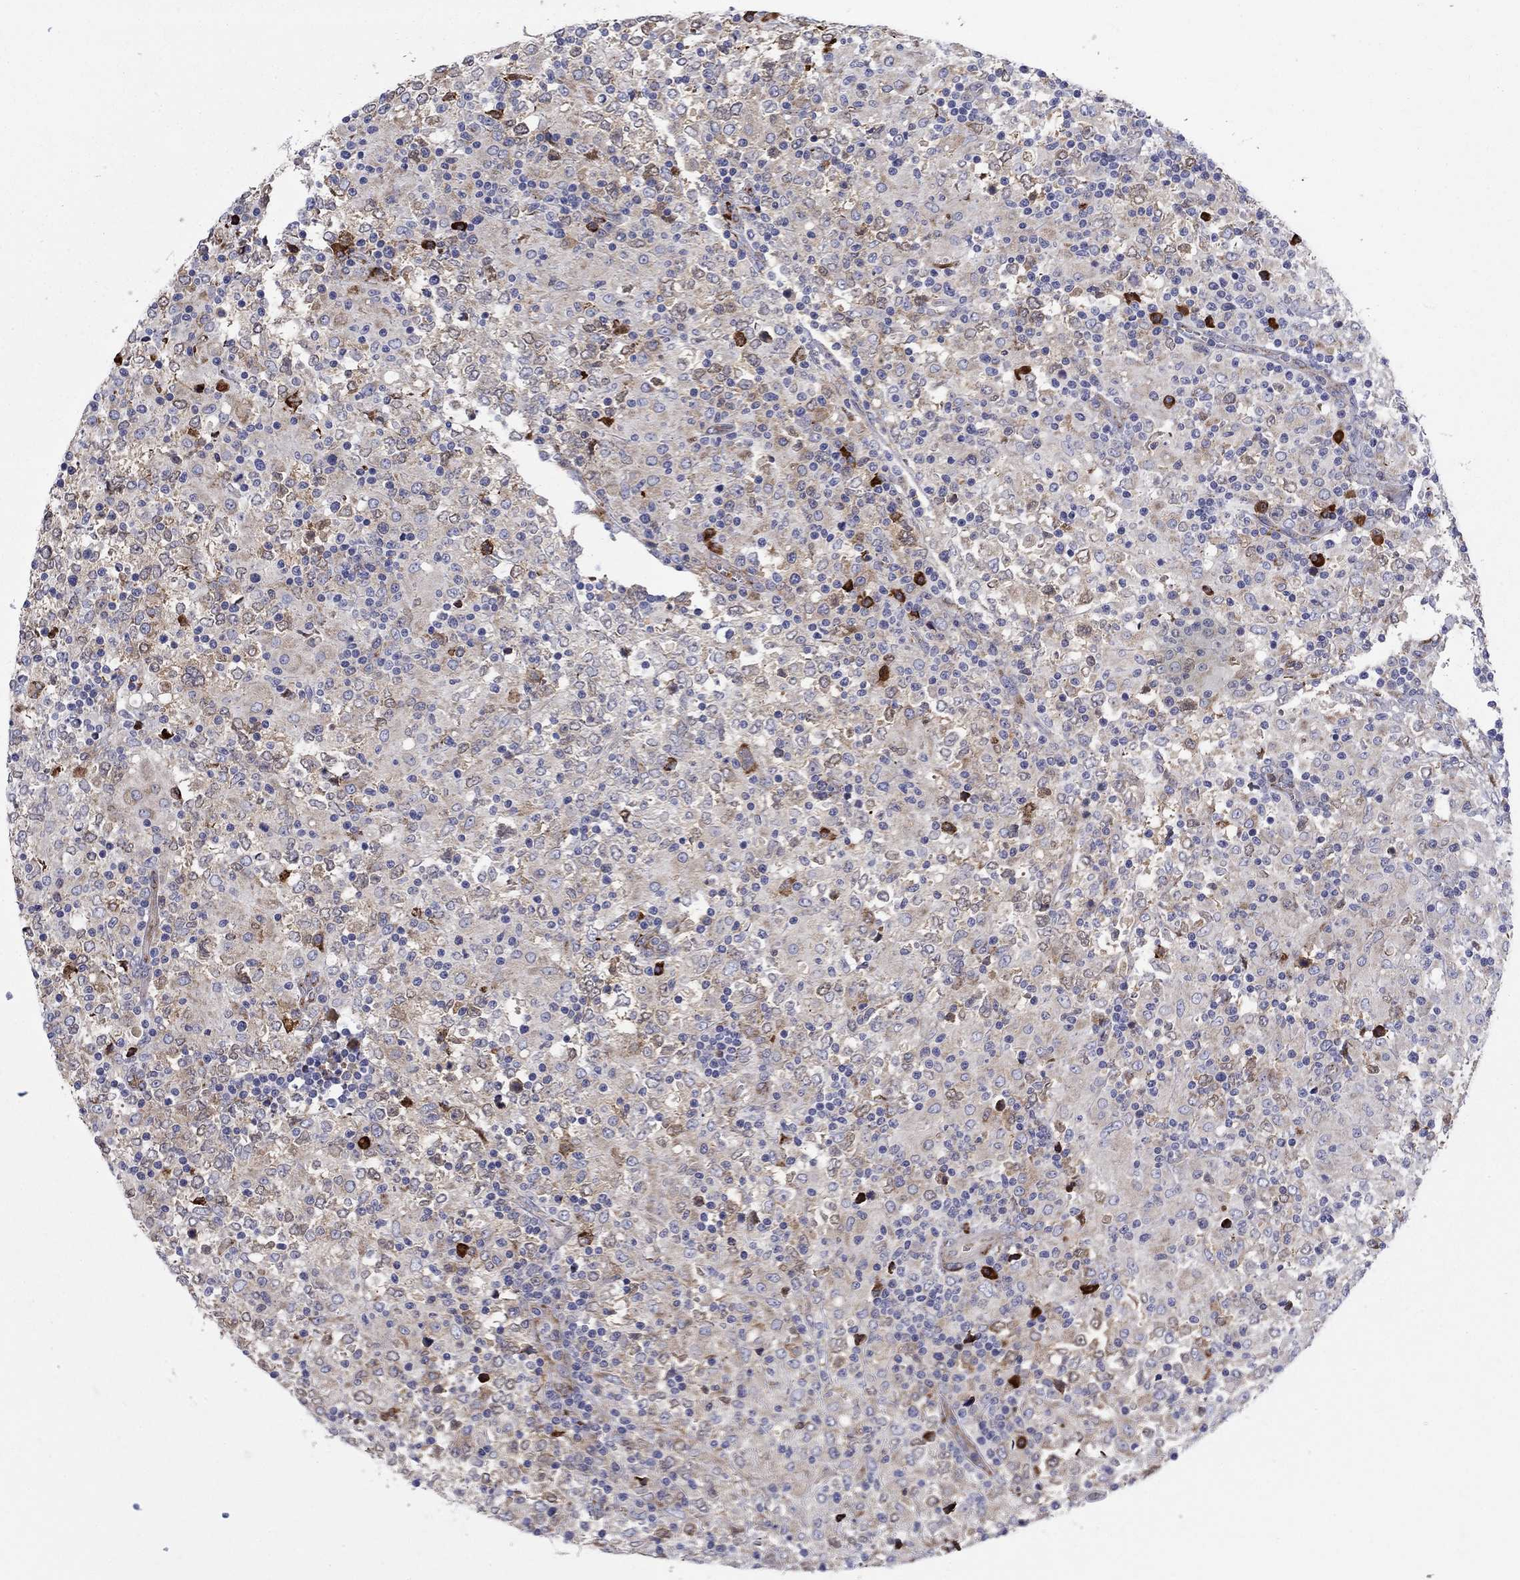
{"staining": {"intensity": "moderate", "quantity": "25%-75%", "location": "cytoplasmic/membranous"}, "tissue": "lymphoma", "cell_type": "Tumor cells", "image_type": "cancer", "snomed": [{"axis": "morphology", "description": "Malignant lymphoma, non-Hodgkin's type, High grade"}, {"axis": "topography", "description": "Lymph node"}], "caption": "High-power microscopy captured an immunohistochemistry image of malignant lymphoma, non-Hodgkin's type (high-grade), revealing moderate cytoplasmic/membranous staining in approximately 25%-75% of tumor cells. (DAB IHC with brightfield microscopy, high magnification).", "gene": "ASNS", "patient": {"sex": "female", "age": 84}}